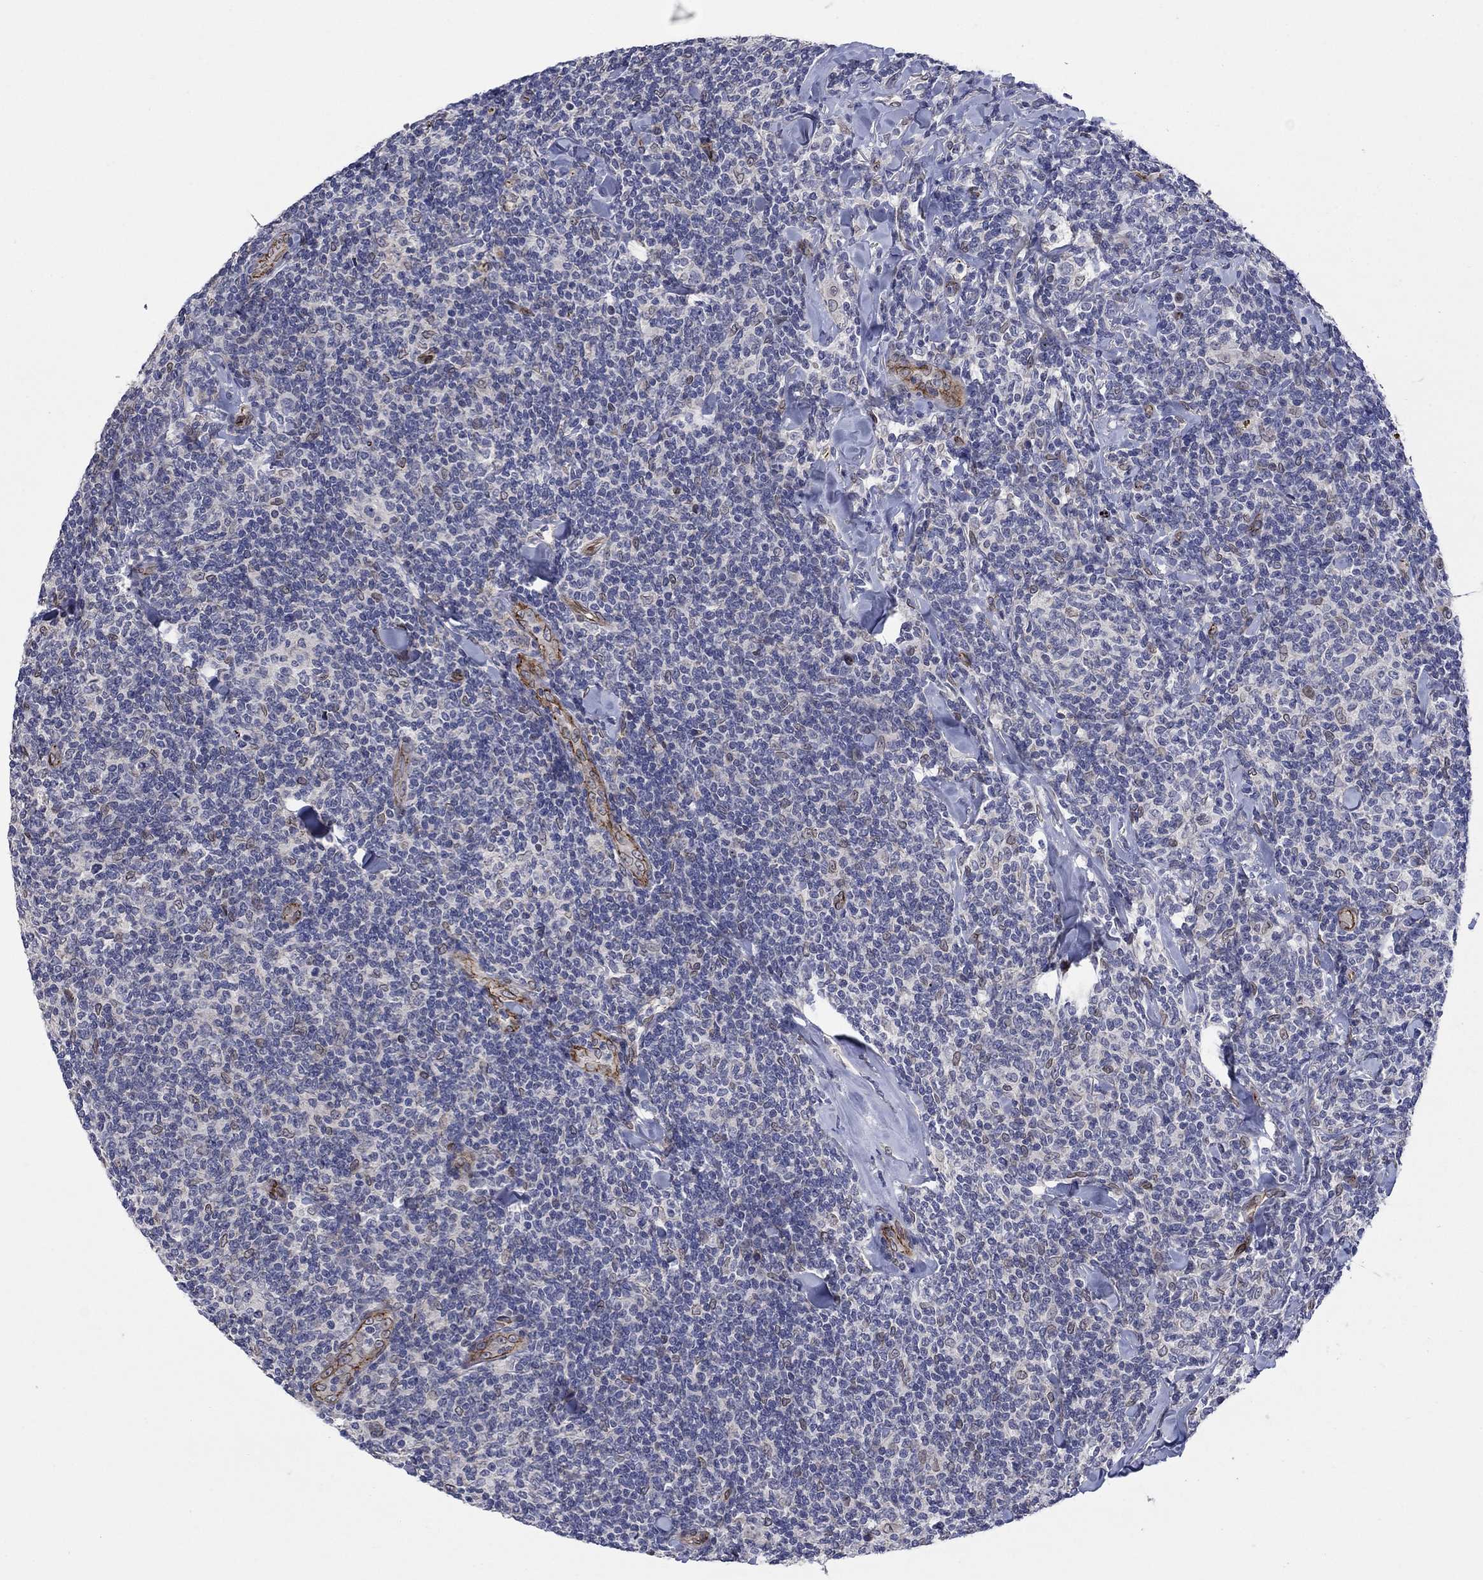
{"staining": {"intensity": "negative", "quantity": "none", "location": "none"}, "tissue": "lymphoma", "cell_type": "Tumor cells", "image_type": "cancer", "snomed": [{"axis": "morphology", "description": "Malignant lymphoma, non-Hodgkin's type, Low grade"}, {"axis": "topography", "description": "Lymph node"}], "caption": "Human low-grade malignant lymphoma, non-Hodgkin's type stained for a protein using immunohistochemistry (IHC) reveals no staining in tumor cells.", "gene": "EMC9", "patient": {"sex": "female", "age": 56}}